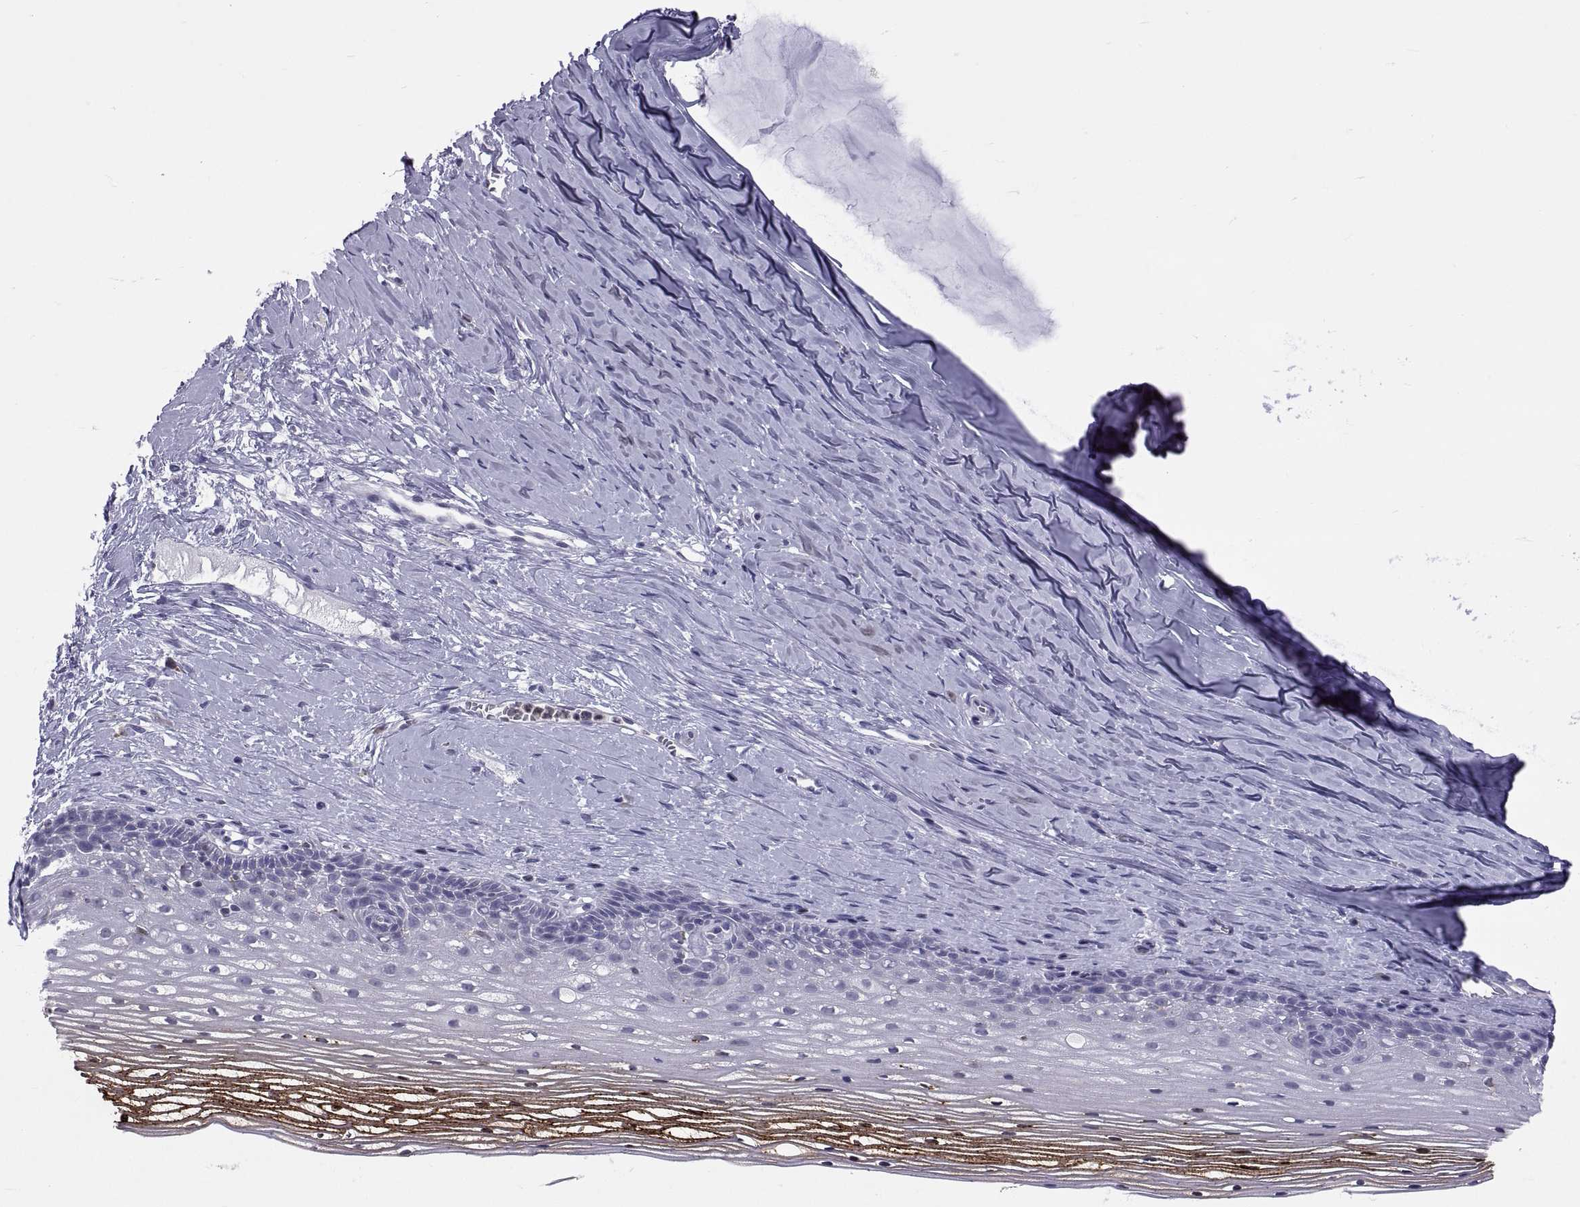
{"staining": {"intensity": "strong", "quantity": "25%-75%", "location": "cytoplasmic/membranous"}, "tissue": "cervix", "cell_type": "Squamous epithelial cells", "image_type": "normal", "snomed": [{"axis": "morphology", "description": "Normal tissue, NOS"}, {"axis": "topography", "description": "Cervix"}], "caption": "A histopathology image of cervix stained for a protein reveals strong cytoplasmic/membranous brown staining in squamous epithelial cells. The staining was performed using DAB to visualize the protein expression in brown, while the nuclei were stained in blue with hematoxylin (Magnification: 20x).", "gene": "ERO1A", "patient": {"sex": "female", "age": 40}}